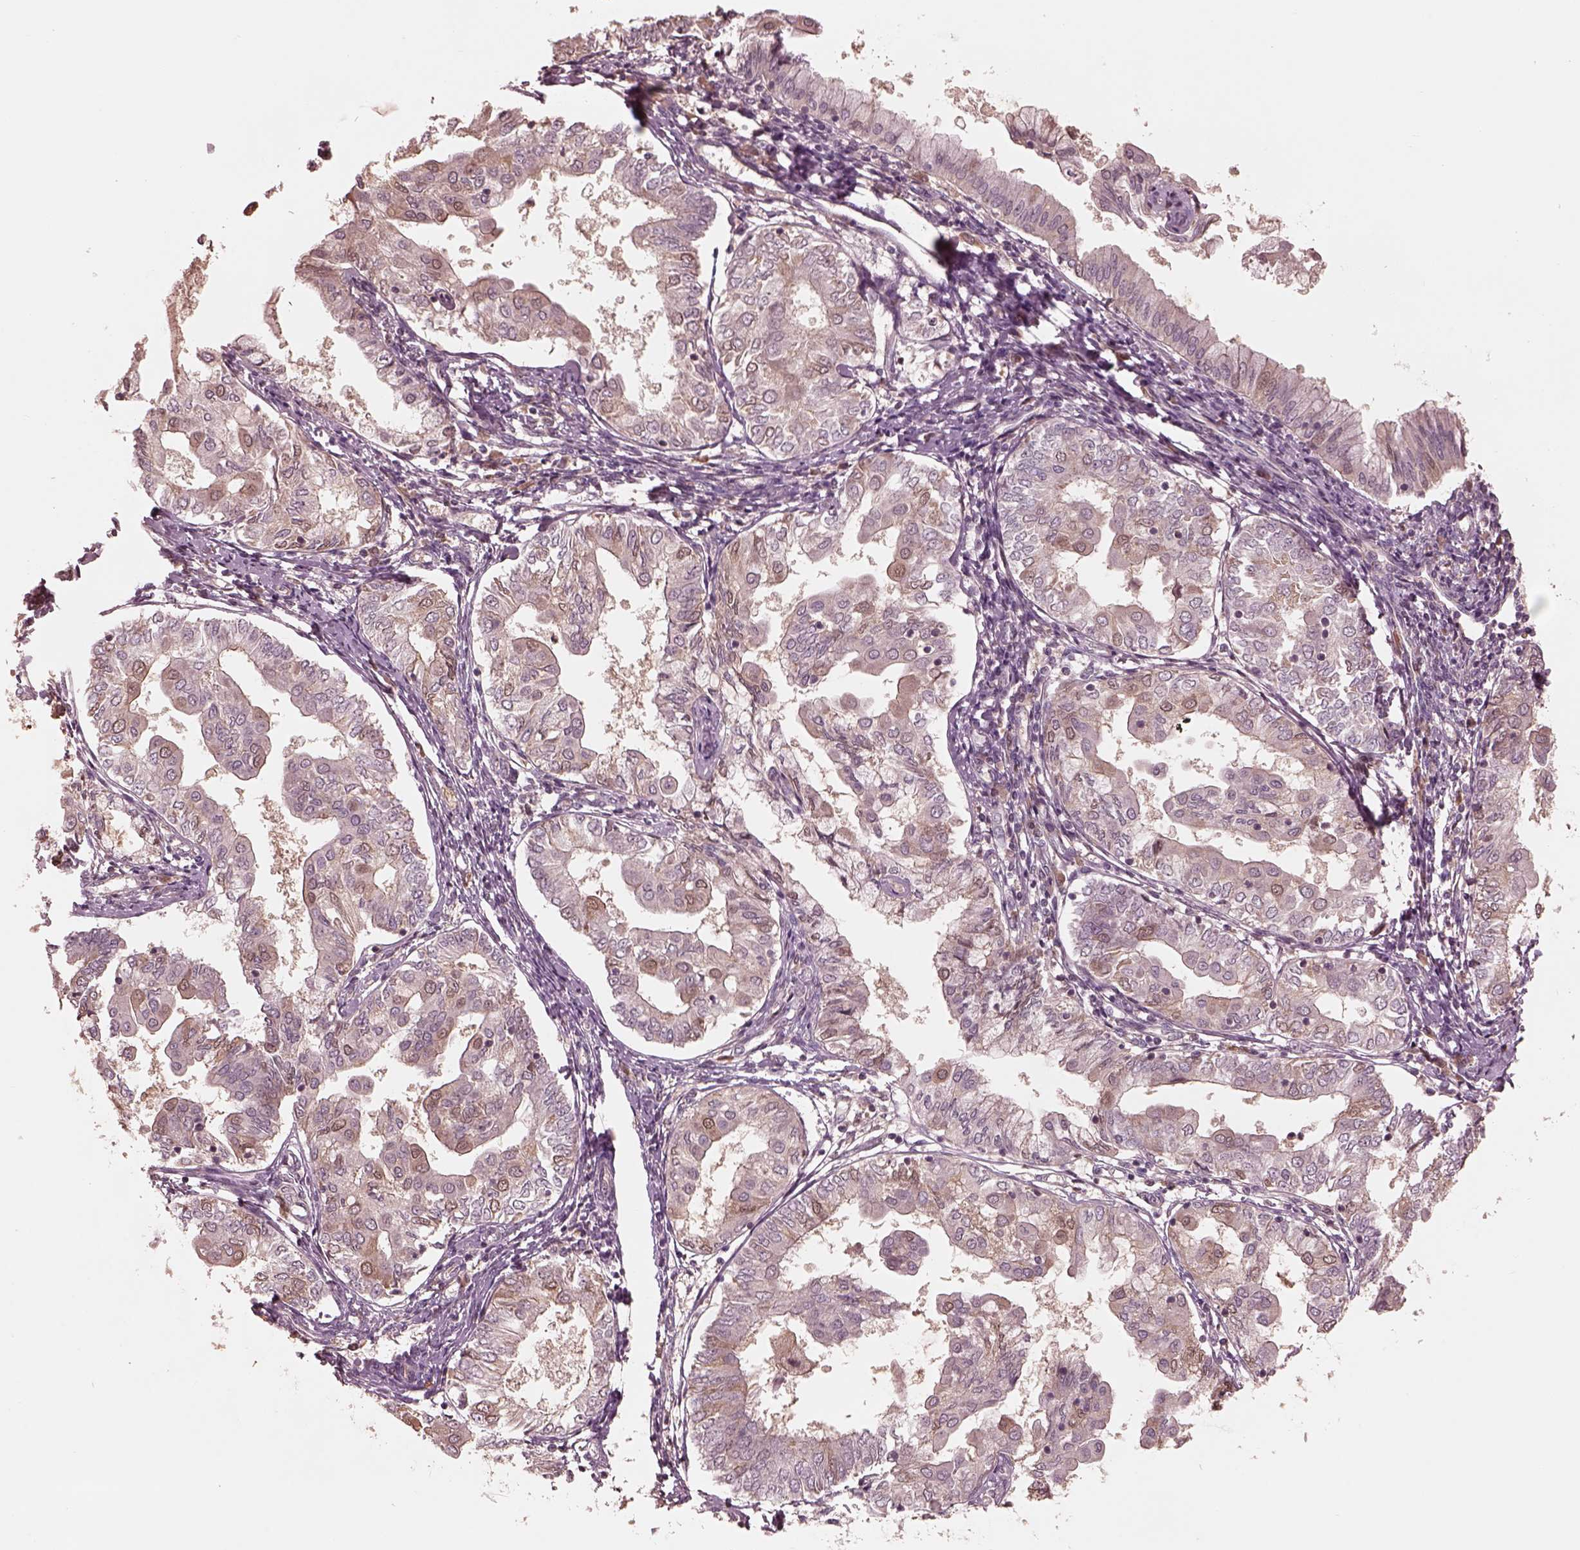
{"staining": {"intensity": "weak", "quantity": "<25%", "location": "cytoplasmic/membranous"}, "tissue": "endometrial cancer", "cell_type": "Tumor cells", "image_type": "cancer", "snomed": [{"axis": "morphology", "description": "Adenocarcinoma, NOS"}, {"axis": "topography", "description": "Endometrium"}], "caption": "There is no significant expression in tumor cells of endometrial cancer (adenocarcinoma). Nuclei are stained in blue.", "gene": "TF", "patient": {"sex": "female", "age": 68}}